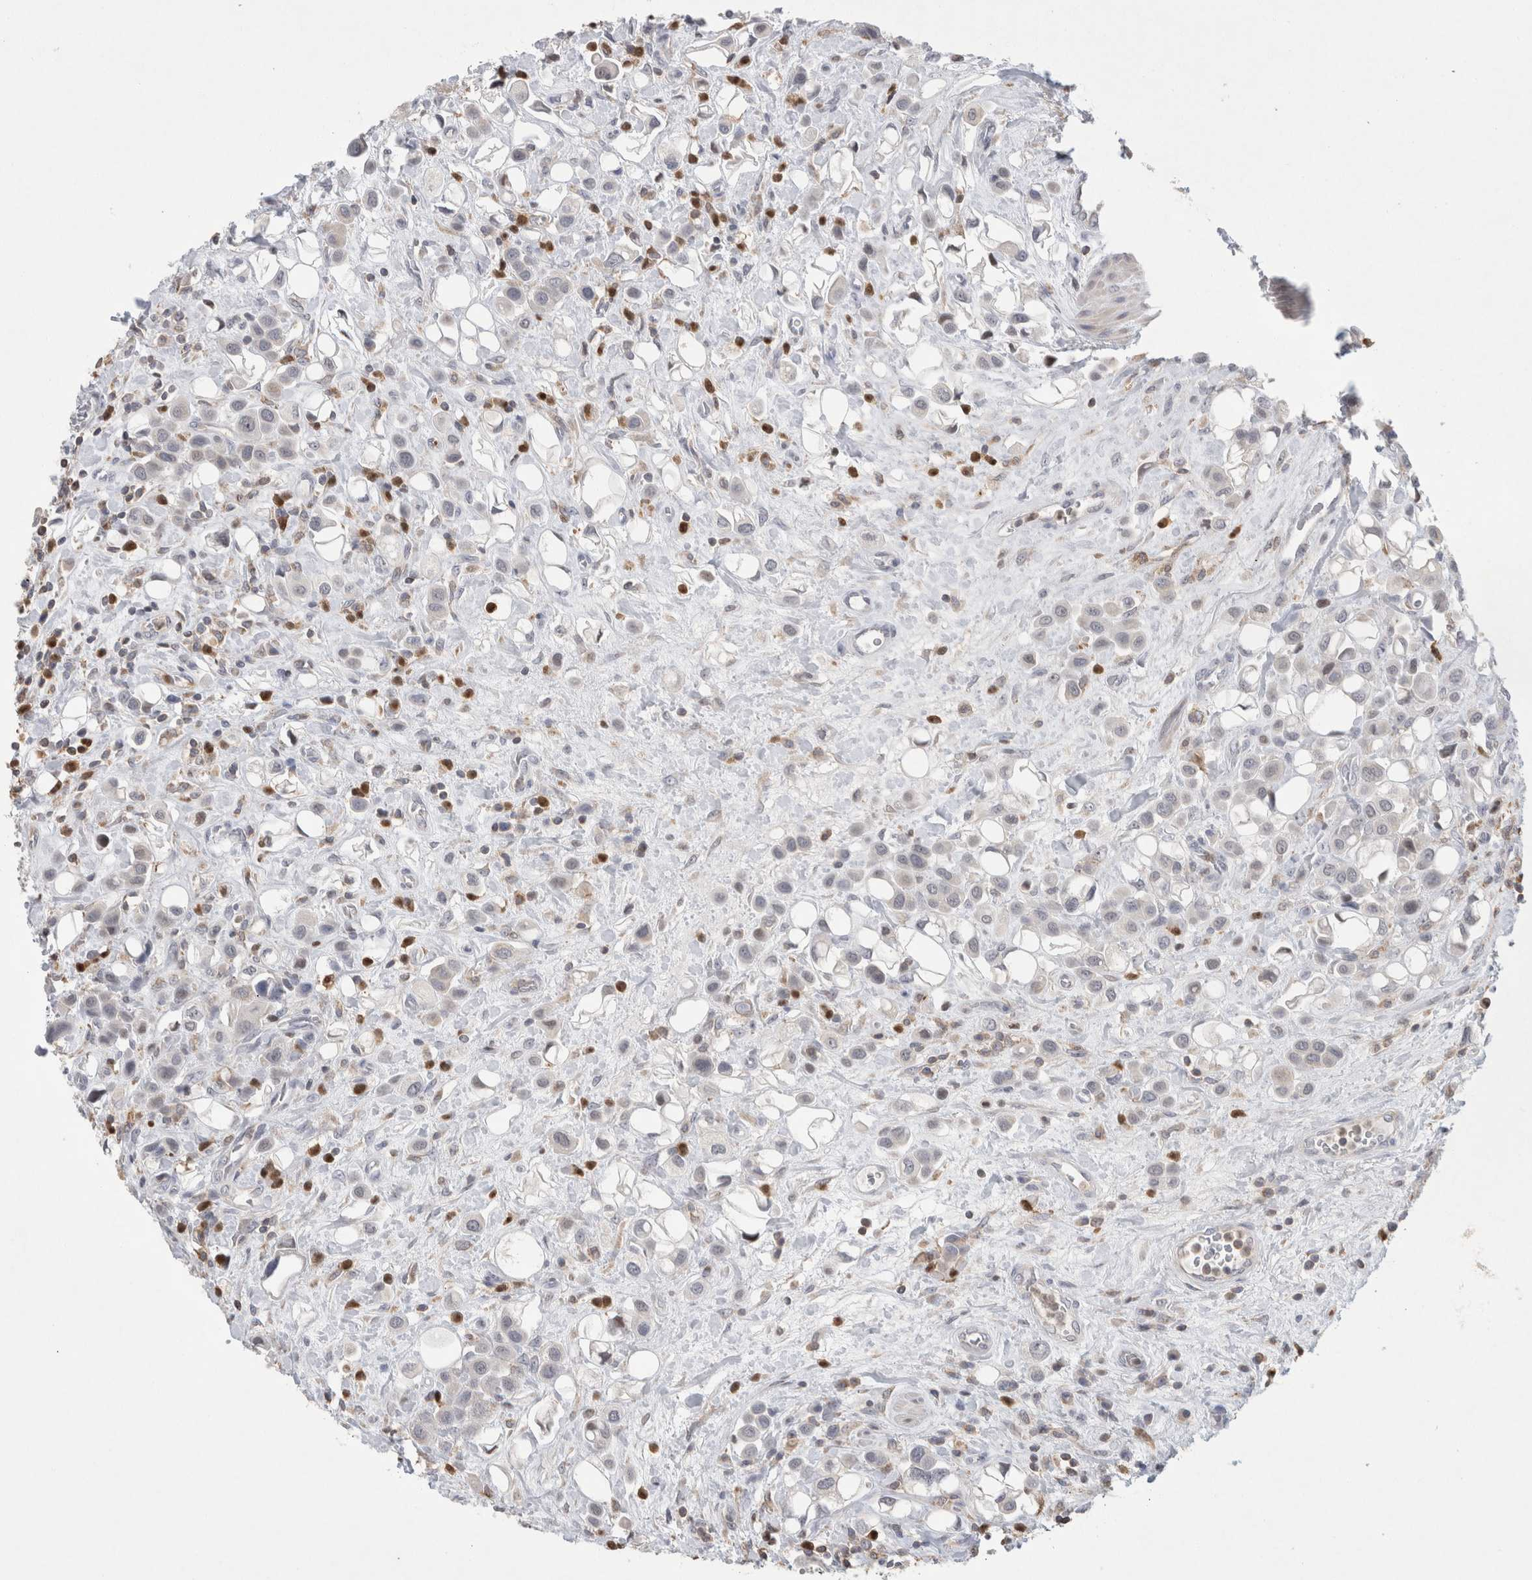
{"staining": {"intensity": "negative", "quantity": "none", "location": "none"}, "tissue": "urothelial cancer", "cell_type": "Tumor cells", "image_type": "cancer", "snomed": [{"axis": "morphology", "description": "Urothelial carcinoma, High grade"}, {"axis": "topography", "description": "Urinary bladder"}], "caption": "An image of urothelial carcinoma (high-grade) stained for a protein reveals no brown staining in tumor cells.", "gene": "AGMAT", "patient": {"sex": "male", "age": 50}}